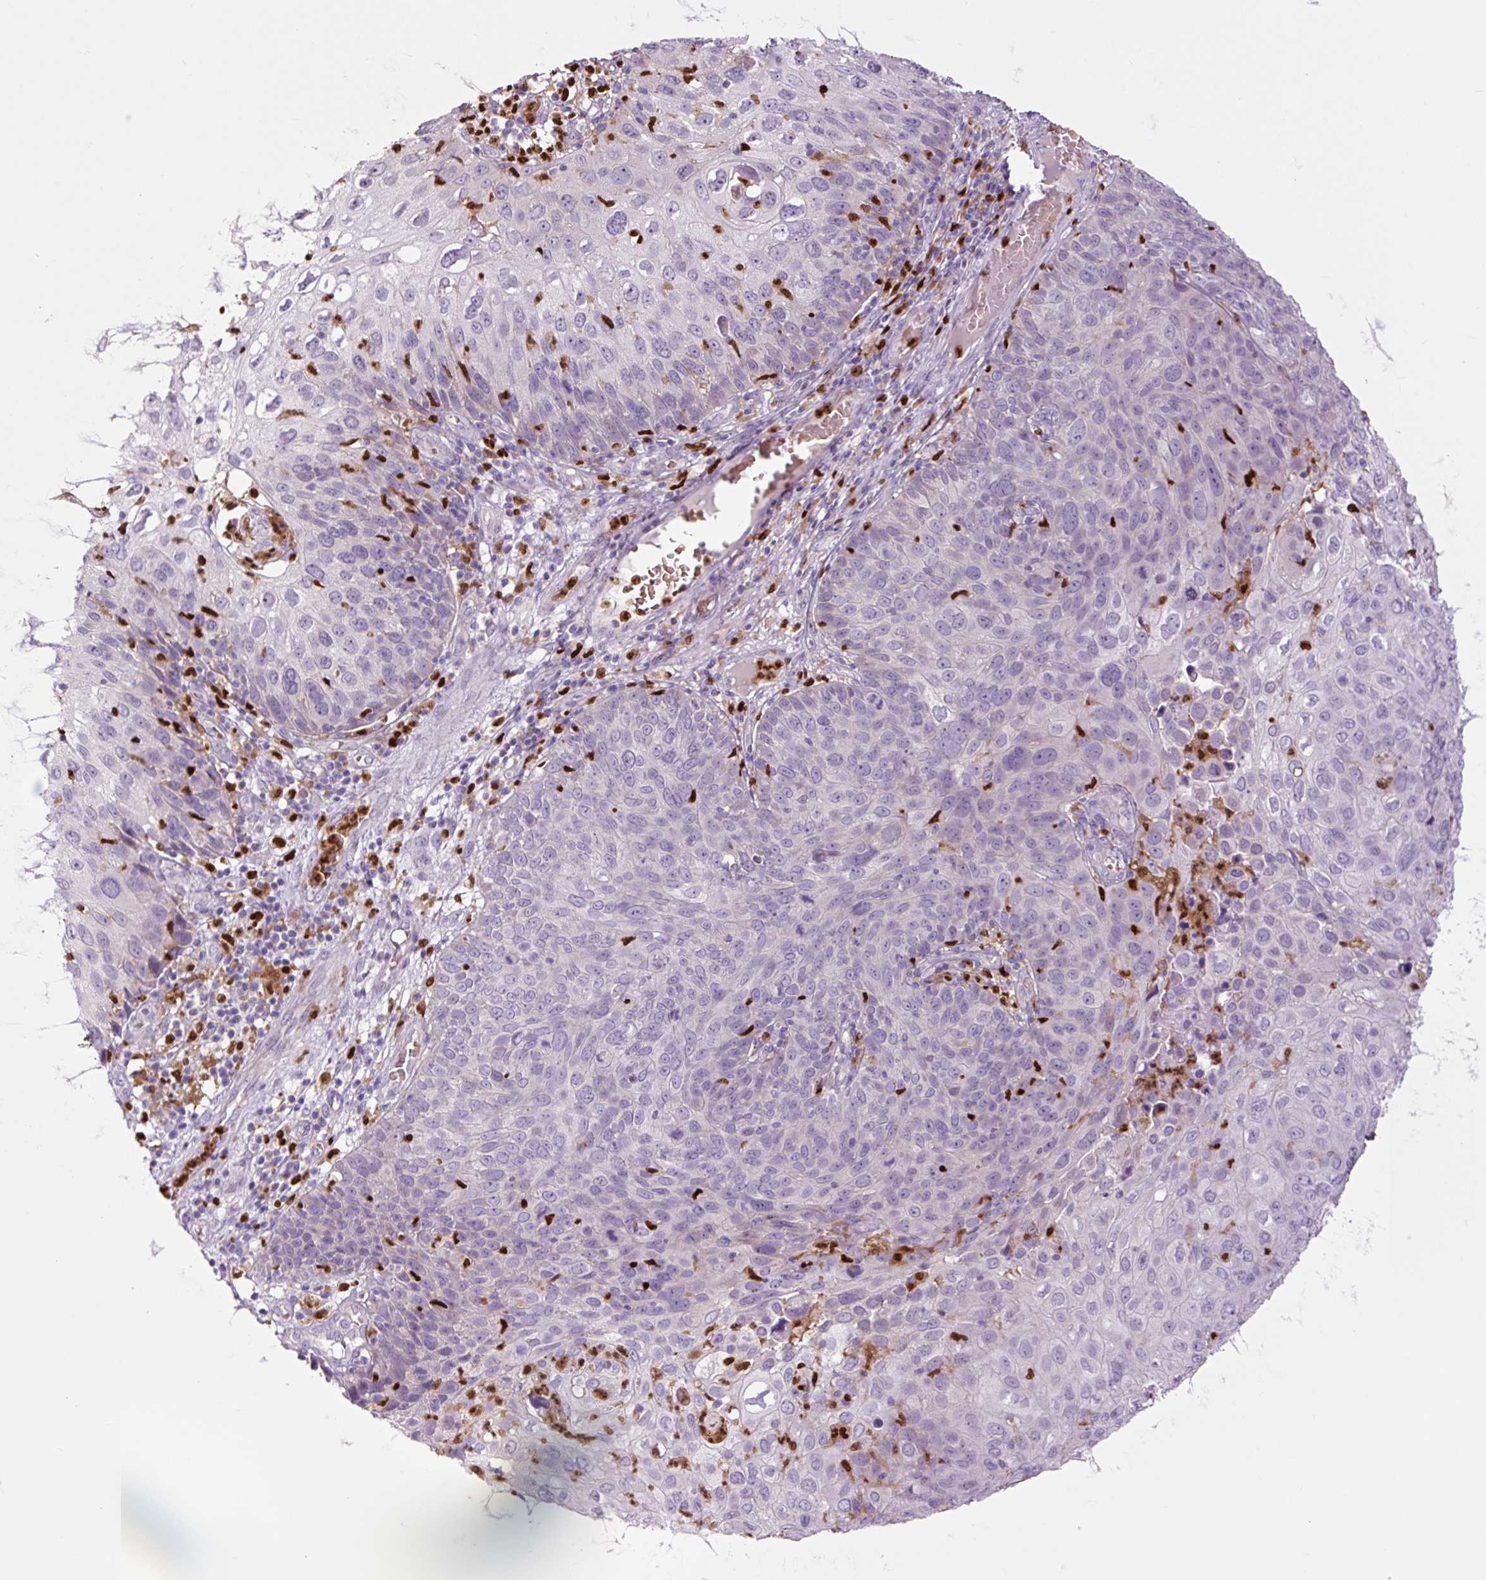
{"staining": {"intensity": "negative", "quantity": "none", "location": "none"}, "tissue": "skin cancer", "cell_type": "Tumor cells", "image_type": "cancer", "snomed": [{"axis": "morphology", "description": "Squamous cell carcinoma, NOS"}, {"axis": "topography", "description": "Skin"}], "caption": "Immunohistochemistry micrograph of skin squamous cell carcinoma stained for a protein (brown), which exhibits no positivity in tumor cells.", "gene": "SPI1", "patient": {"sex": "male", "age": 87}}